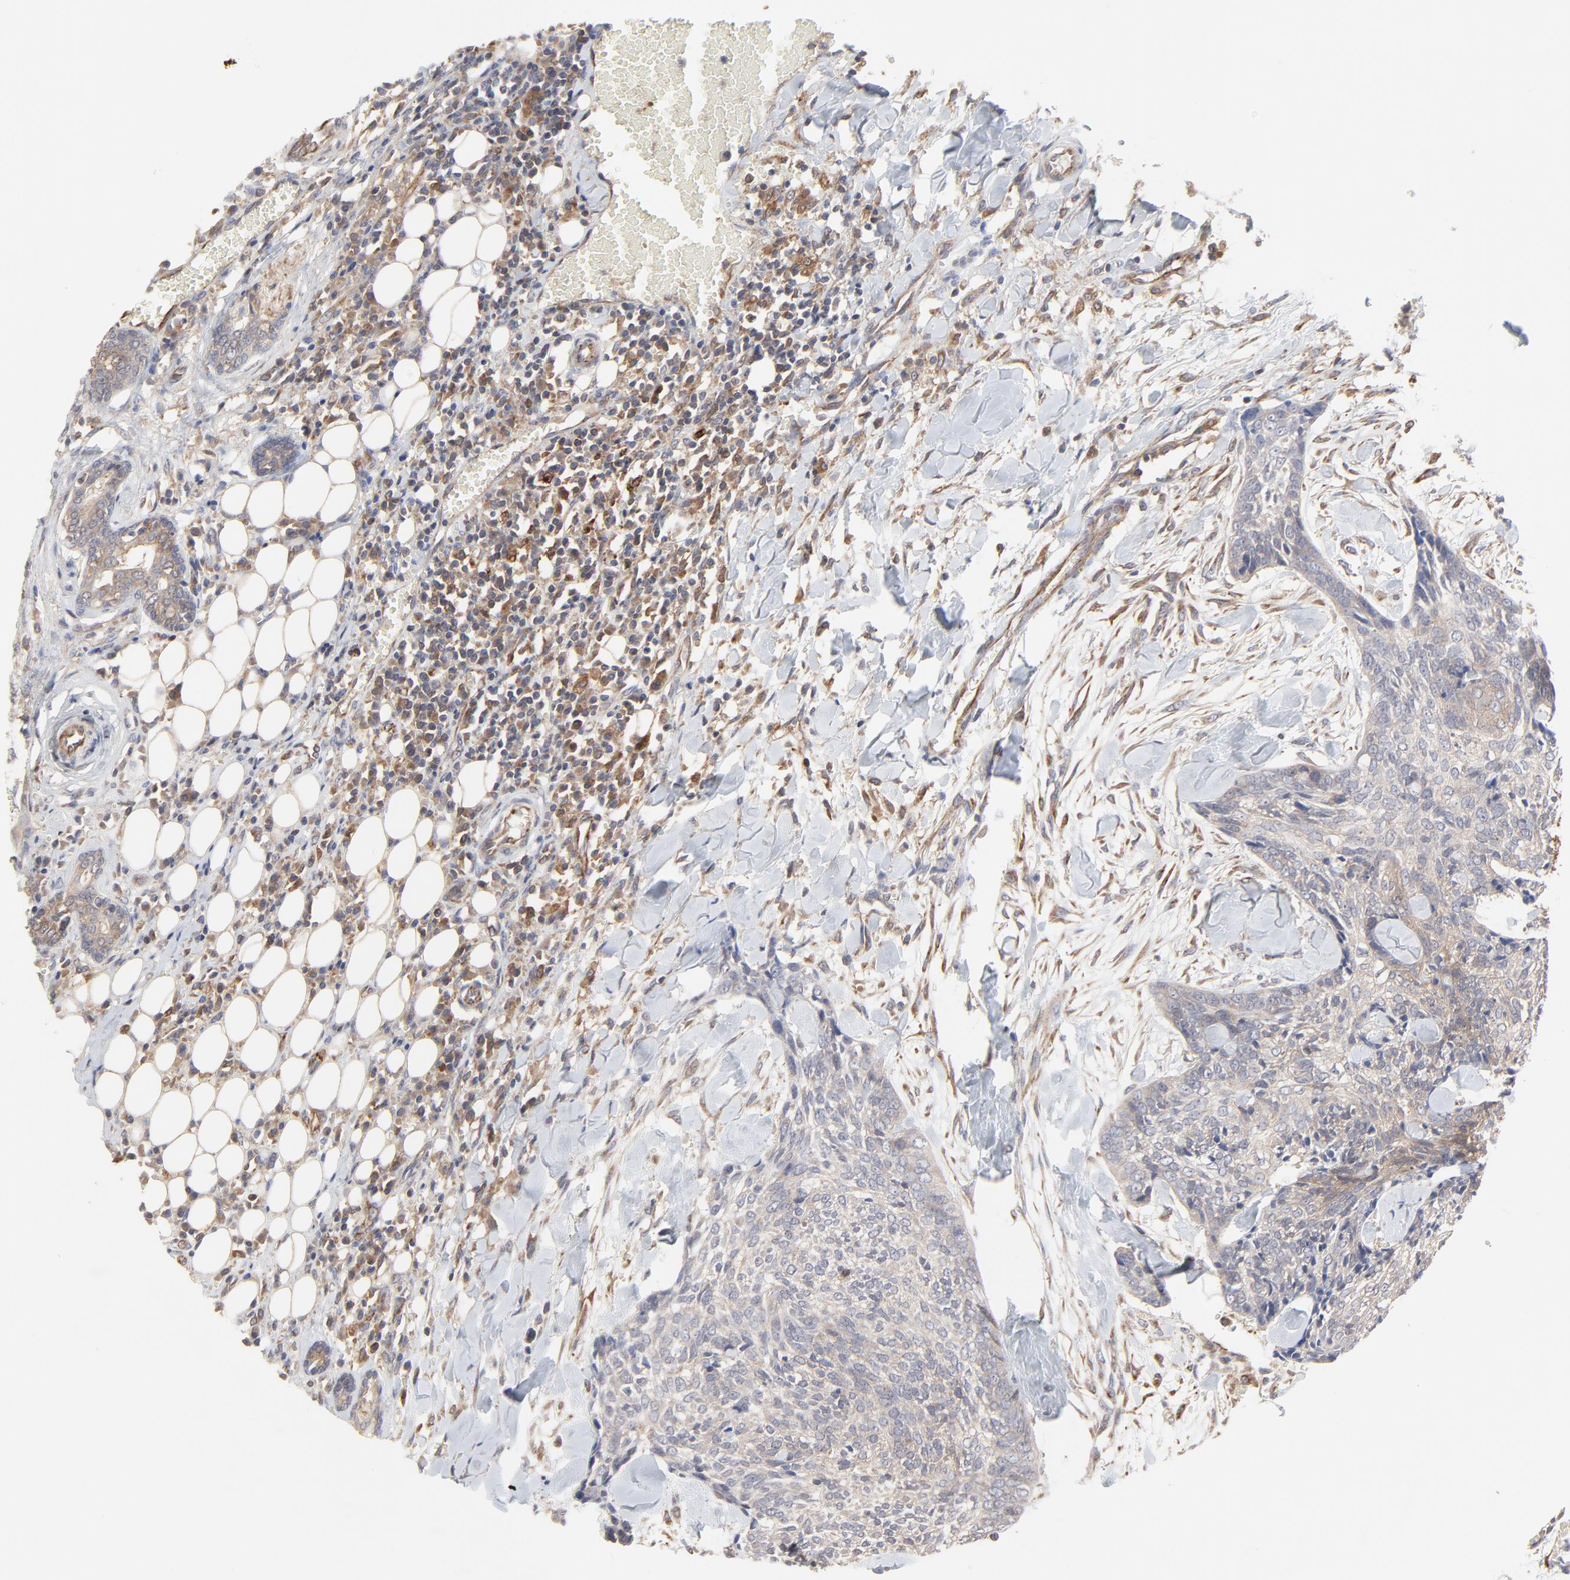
{"staining": {"intensity": "moderate", "quantity": ">75%", "location": "cytoplasmic/membranous"}, "tissue": "head and neck cancer", "cell_type": "Tumor cells", "image_type": "cancer", "snomed": [{"axis": "morphology", "description": "Squamous cell carcinoma, NOS"}, {"axis": "topography", "description": "Salivary gland"}, {"axis": "topography", "description": "Head-Neck"}], "caption": "Immunohistochemistry of squamous cell carcinoma (head and neck) displays medium levels of moderate cytoplasmic/membranous staining in approximately >75% of tumor cells.", "gene": "RAB9A", "patient": {"sex": "male", "age": 70}}